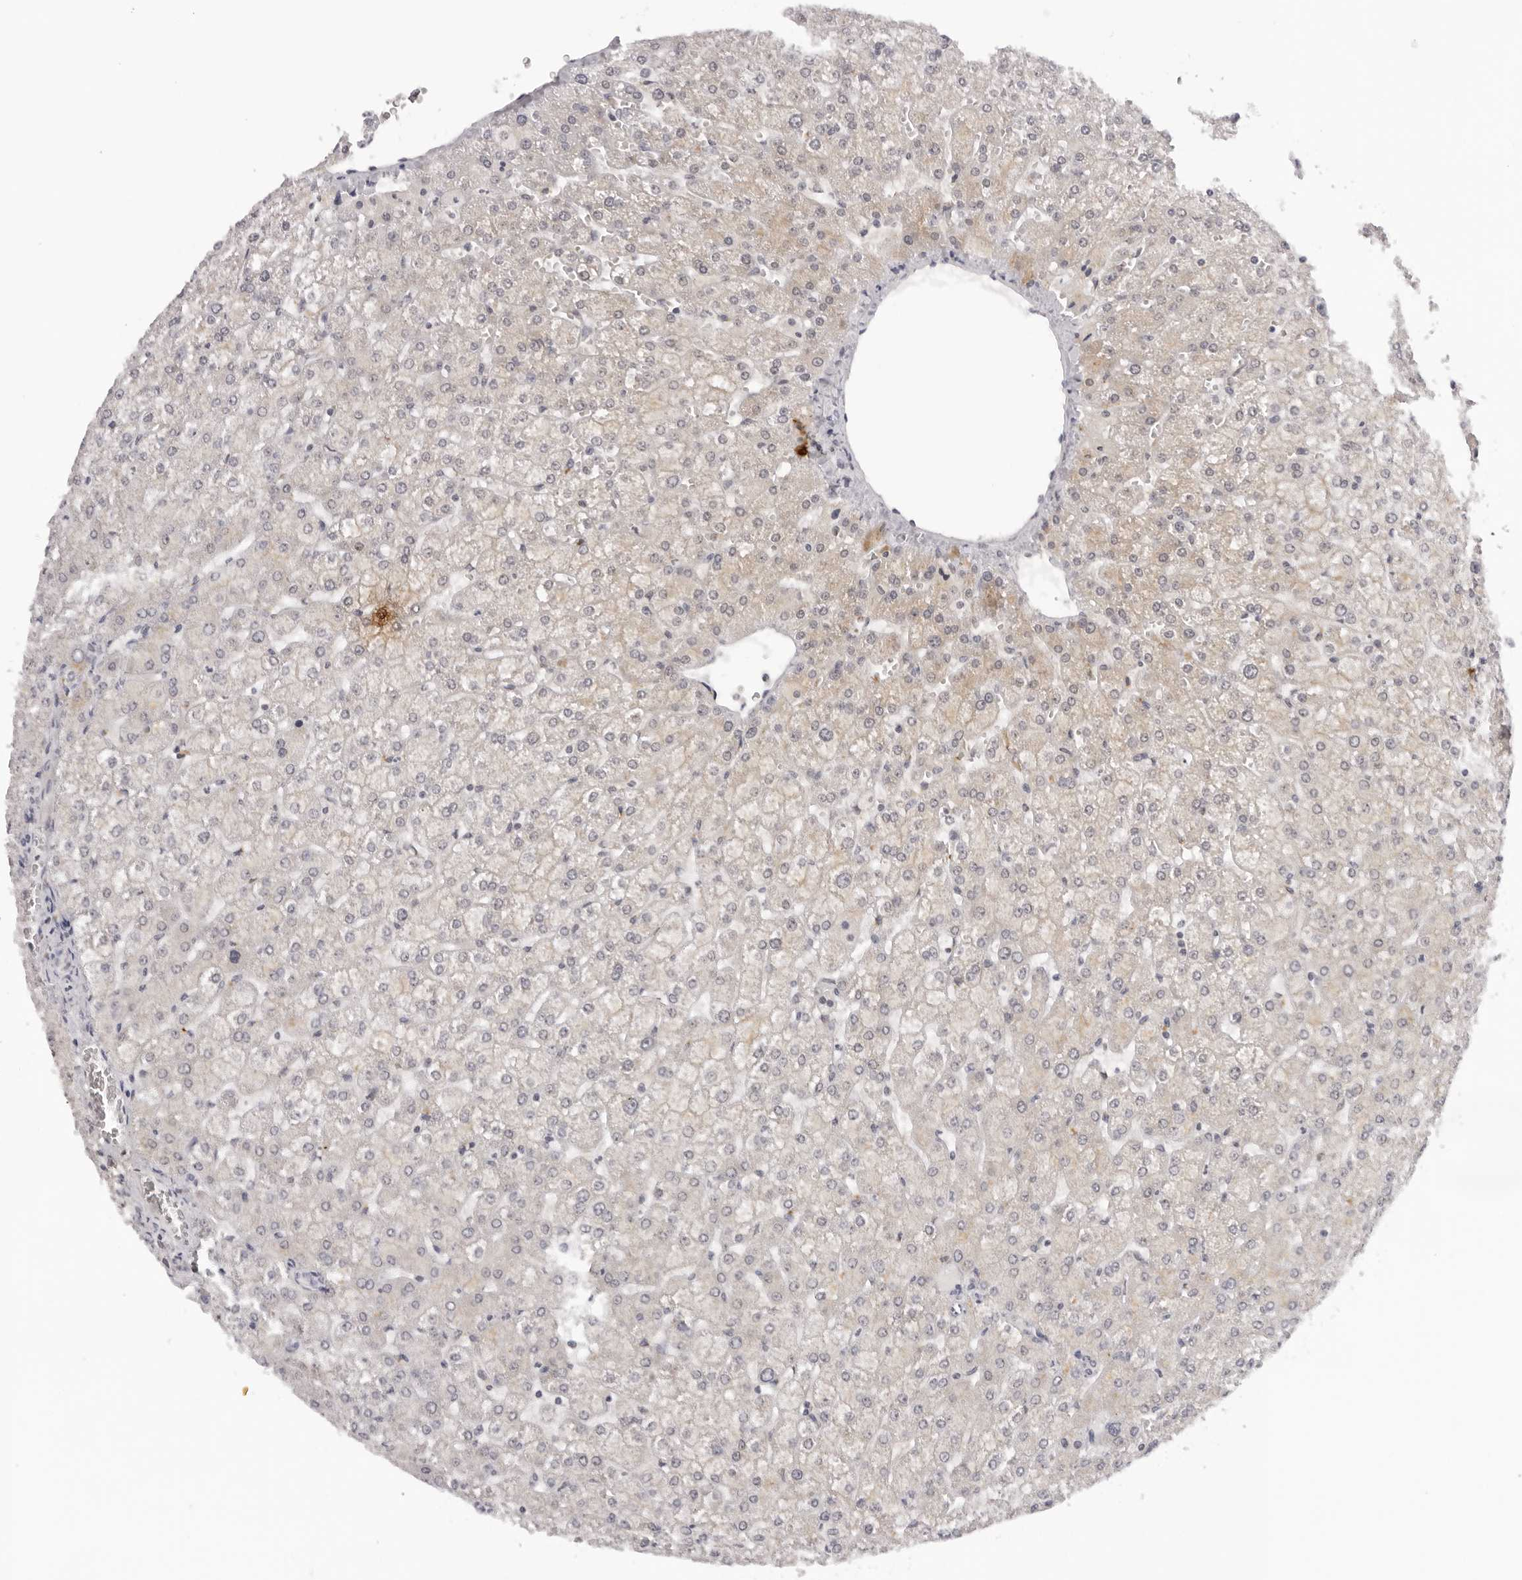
{"staining": {"intensity": "negative", "quantity": "none", "location": "none"}, "tissue": "liver", "cell_type": "Cholangiocytes", "image_type": "normal", "snomed": [{"axis": "morphology", "description": "Normal tissue, NOS"}, {"axis": "topography", "description": "Liver"}], "caption": "Histopathology image shows no significant protein positivity in cholangiocytes of normal liver.", "gene": "IL17RA", "patient": {"sex": "female", "age": 32}}